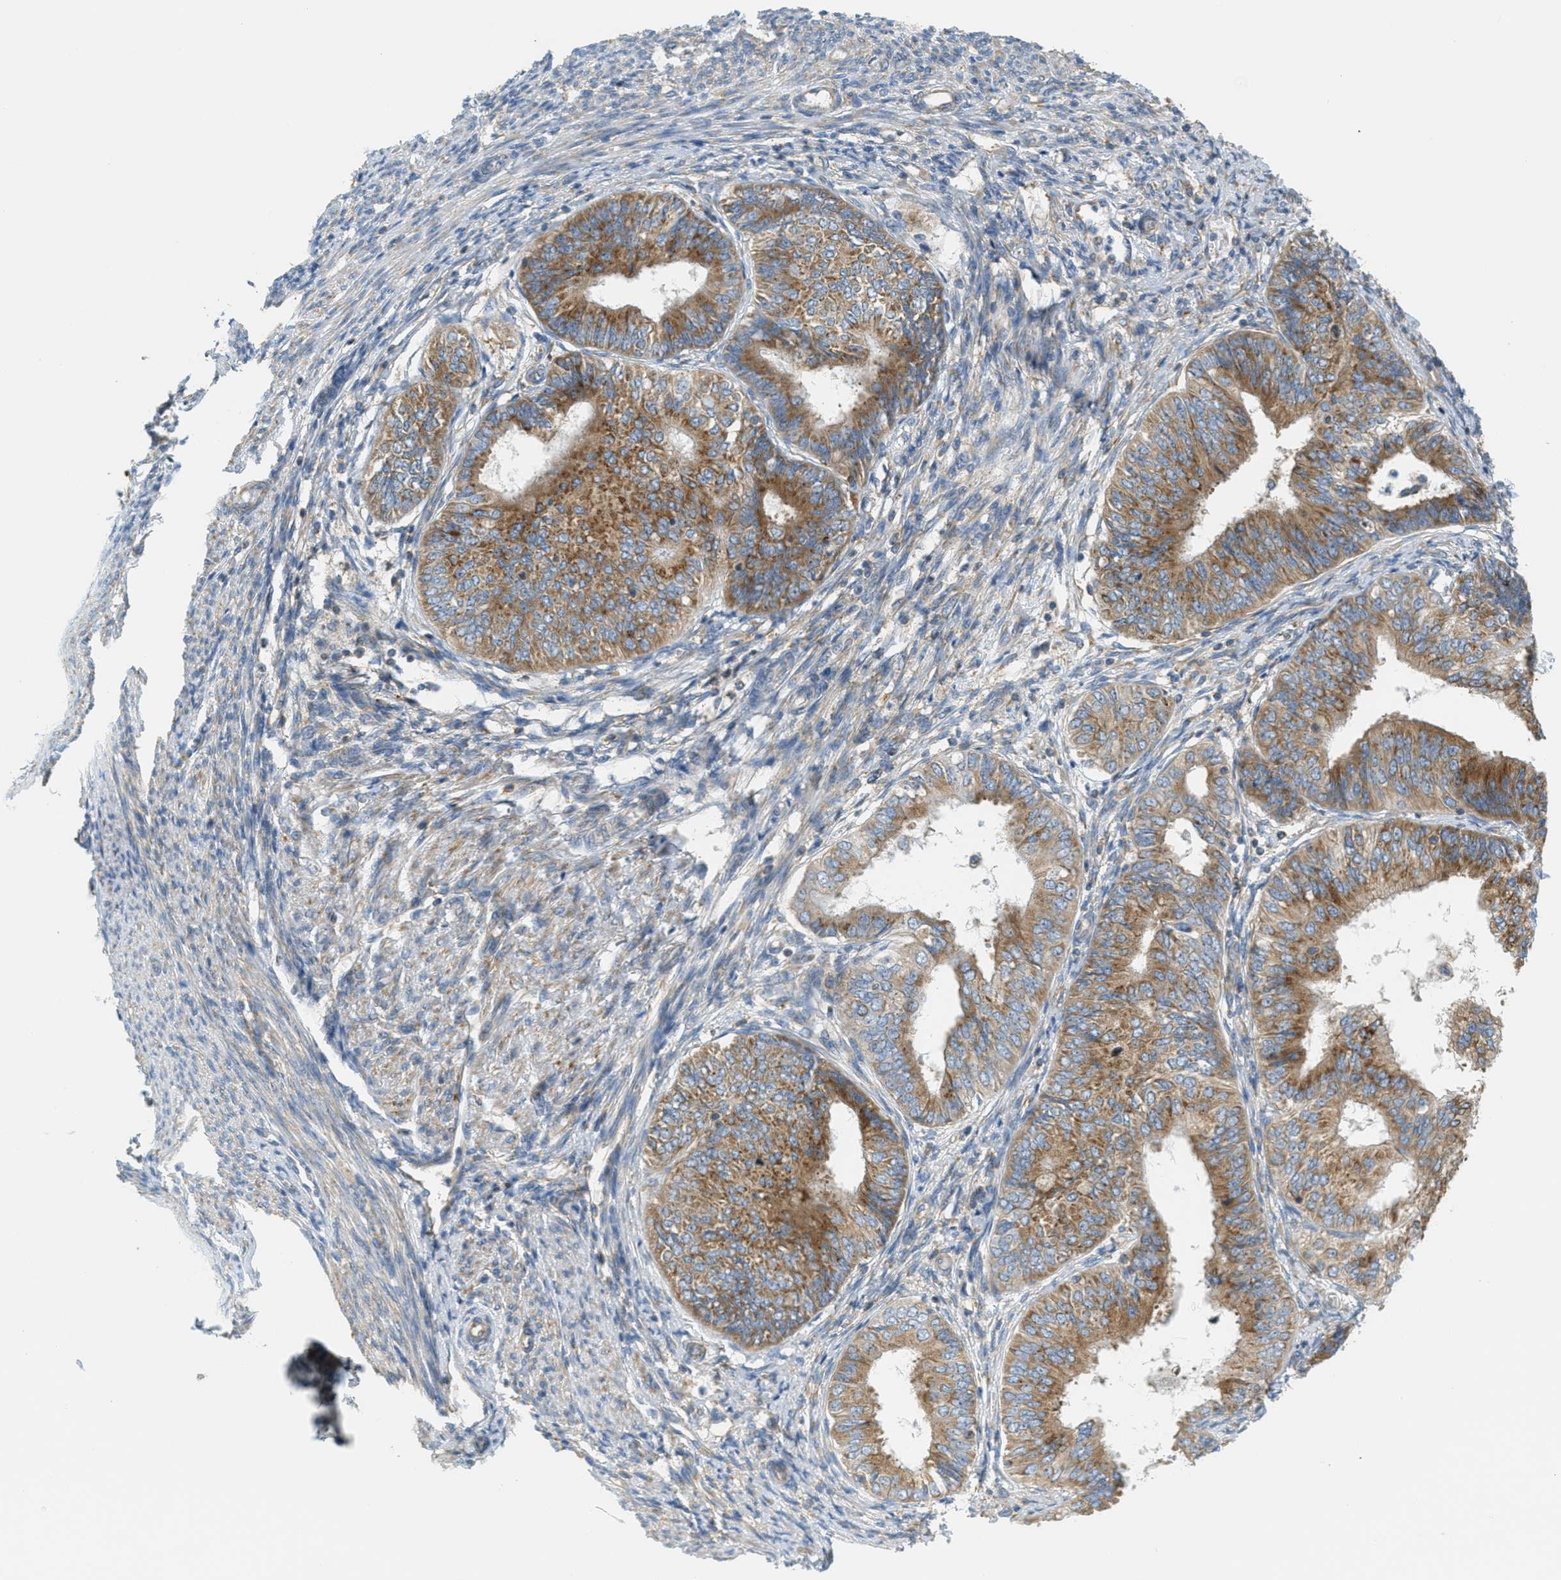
{"staining": {"intensity": "moderate", "quantity": ">75%", "location": "cytoplasmic/membranous"}, "tissue": "endometrial cancer", "cell_type": "Tumor cells", "image_type": "cancer", "snomed": [{"axis": "morphology", "description": "Adenocarcinoma, NOS"}, {"axis": "topography", "description": "Endometrium"}], "caption": "The photomicrograph reveals a brown stain indicating the presence of a protein in the cytoplasmic/membranous of tumor cells in endometrial cancer. (Brightfield microscopy of DAB IHC at high magnification).", "gene": "ABCF1", "patient": {"sex": "female", "age": 58}}